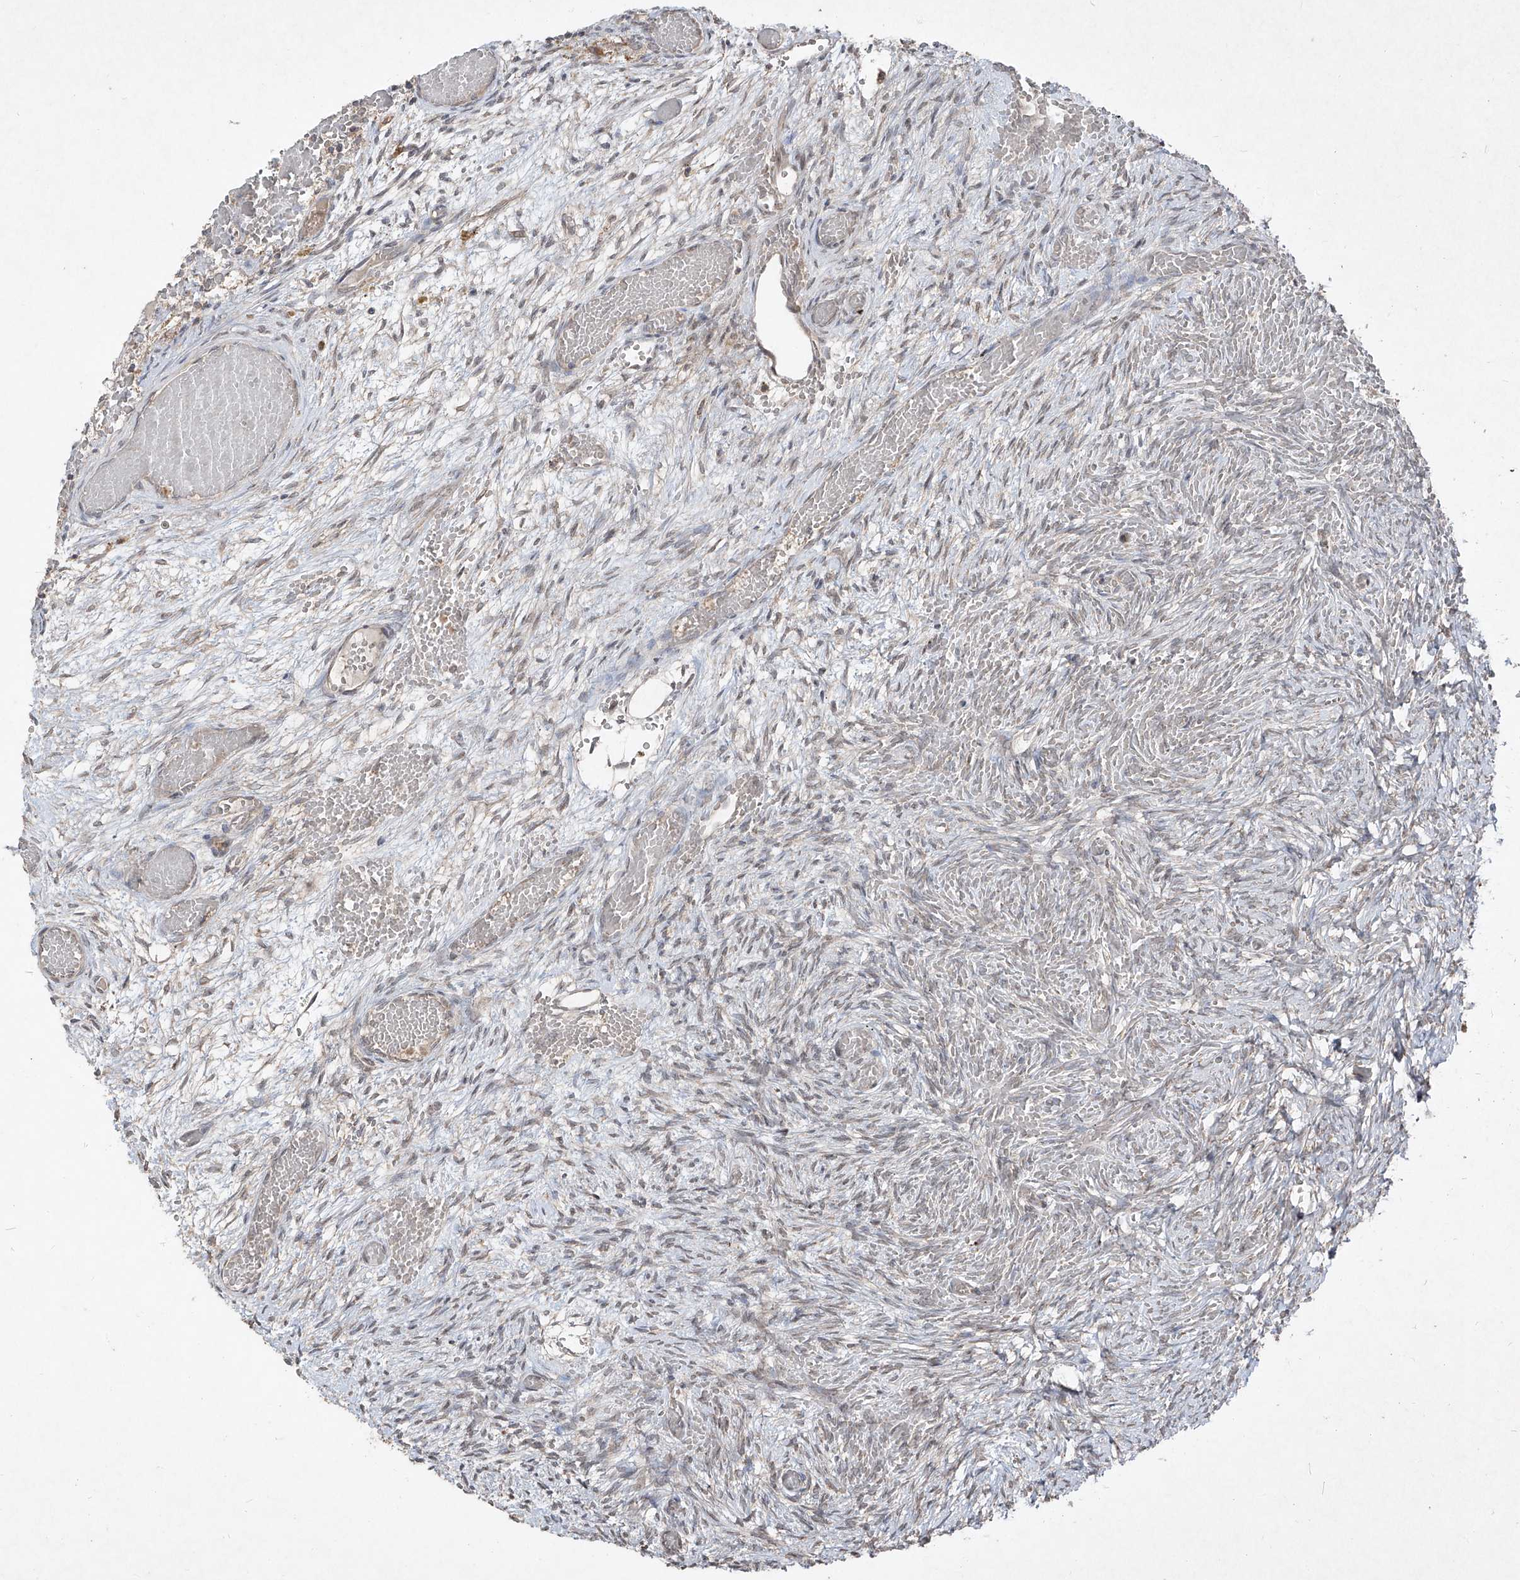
{"staining": {"intensity": "weak", "quantity": "<25%", "location": "cytoplasmic/membranous"}, "tissue": "ovary", "cell_type": "Ovarian stroma cells", "image_type": "normal", "snomed": [{"axis": "morphology", "description": "Adenocarcinoma, NOS"}, {"axis": "topography", "description": "Endometrium"}], "caption": "An immunohistochemistry histopathology image of normal ovary is shown. There is no staining in ovarian stroma cells of ovary. (DAB immunohistochemistry, high magnification).", "gene": "ABCD3", "patient": {"sex": "female", "age": 32}}